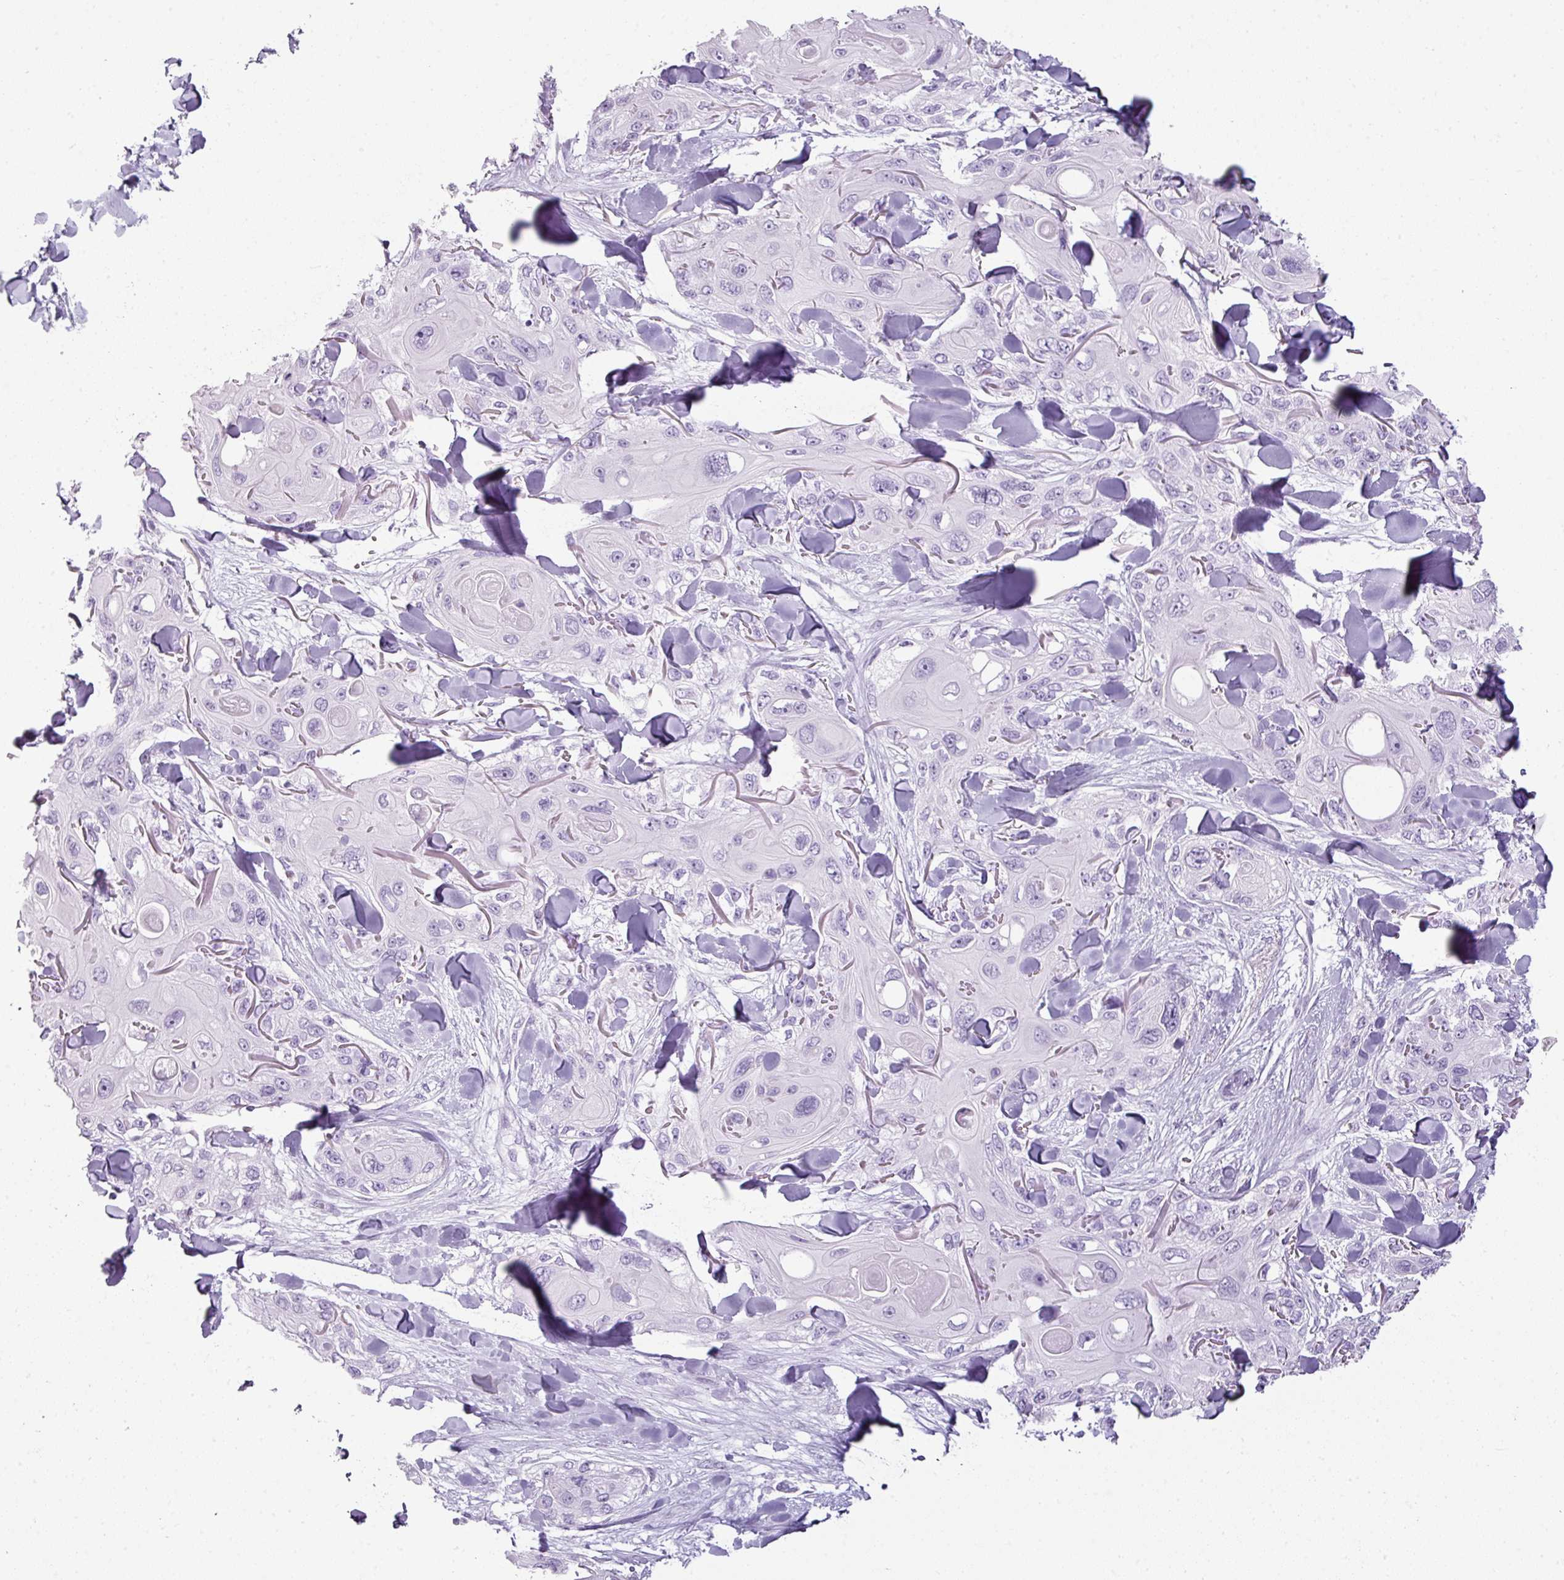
{"staining": {"intensity": "negative", "quantity": "none", "location": "none"}, "tissue": "skin cancer", "cell_type": "Tumor cells", "image_type": "cancer", "snomed": [{"axis": "morphology", "description": "Normal tissue, NOS"}, {"axis": "morphology", "description": "Squamous cell carcinoma, NOS"}, {"axis": "topography", "description": "Skin"}], "caption": "A high-resolution histopathology image shows IHC staining of skin cancer, which exhibits no significant expression in tumor cells.", "gene": "SCT", "patient": {"sex": "male", "age": 72}}